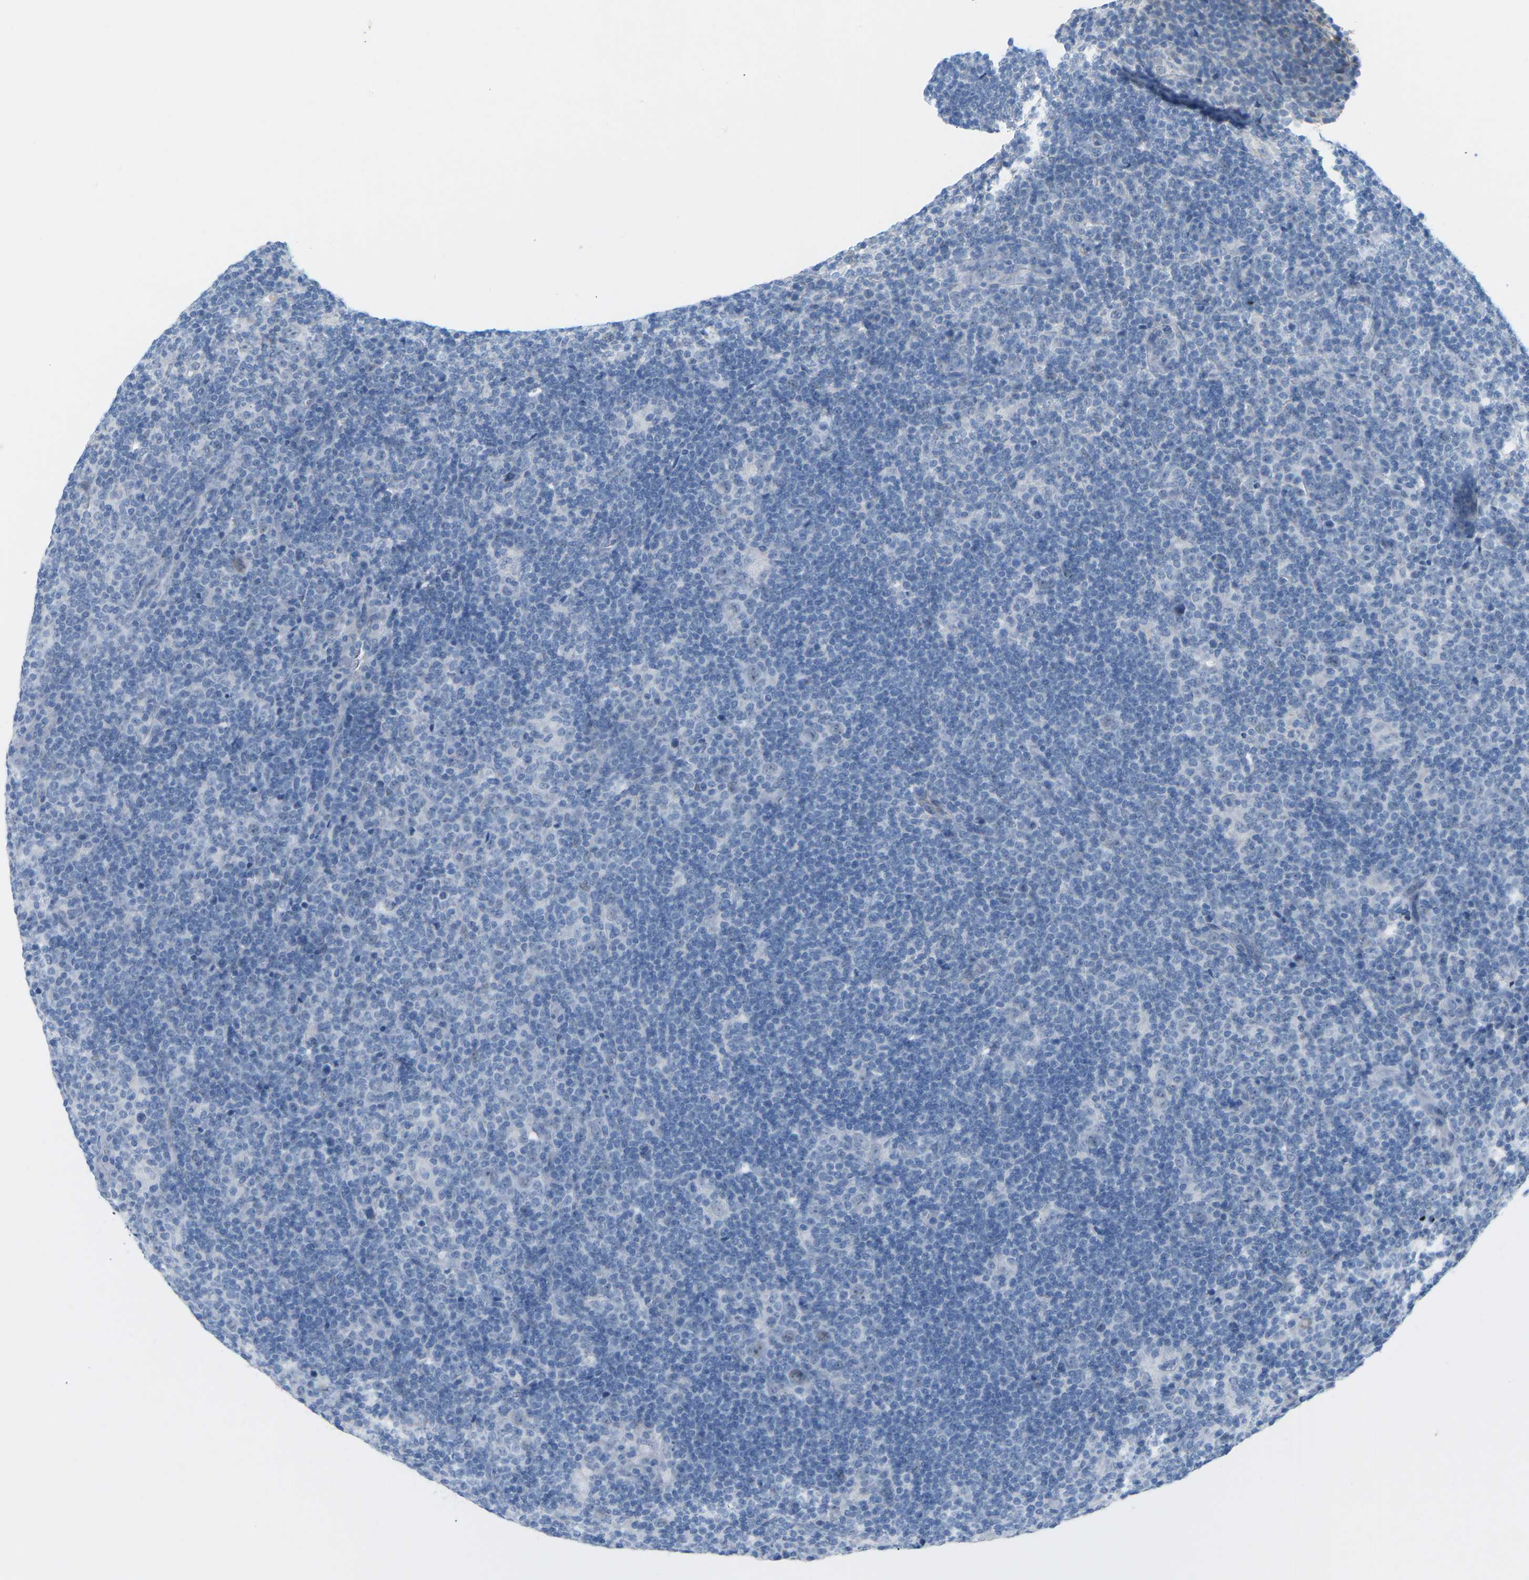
{"staining": {"intensity": "negative", "quantity": "none", "location": "none"}, "tissue": "lymphoma", "cell_type": "Tumor cells", "image_type": "cancer", "snomed": [{"axis": "morphology", "description": "Hodgkin's disease, NOS"}, {"axis": "topography", "description": "Lymph node"}], "caption": "Lymphoma stained for a protein using immunohistochemistry demonstrates no staining tumor cells.", "gene": "HLTF", "patient": {"sex": "female", "age": 57}}